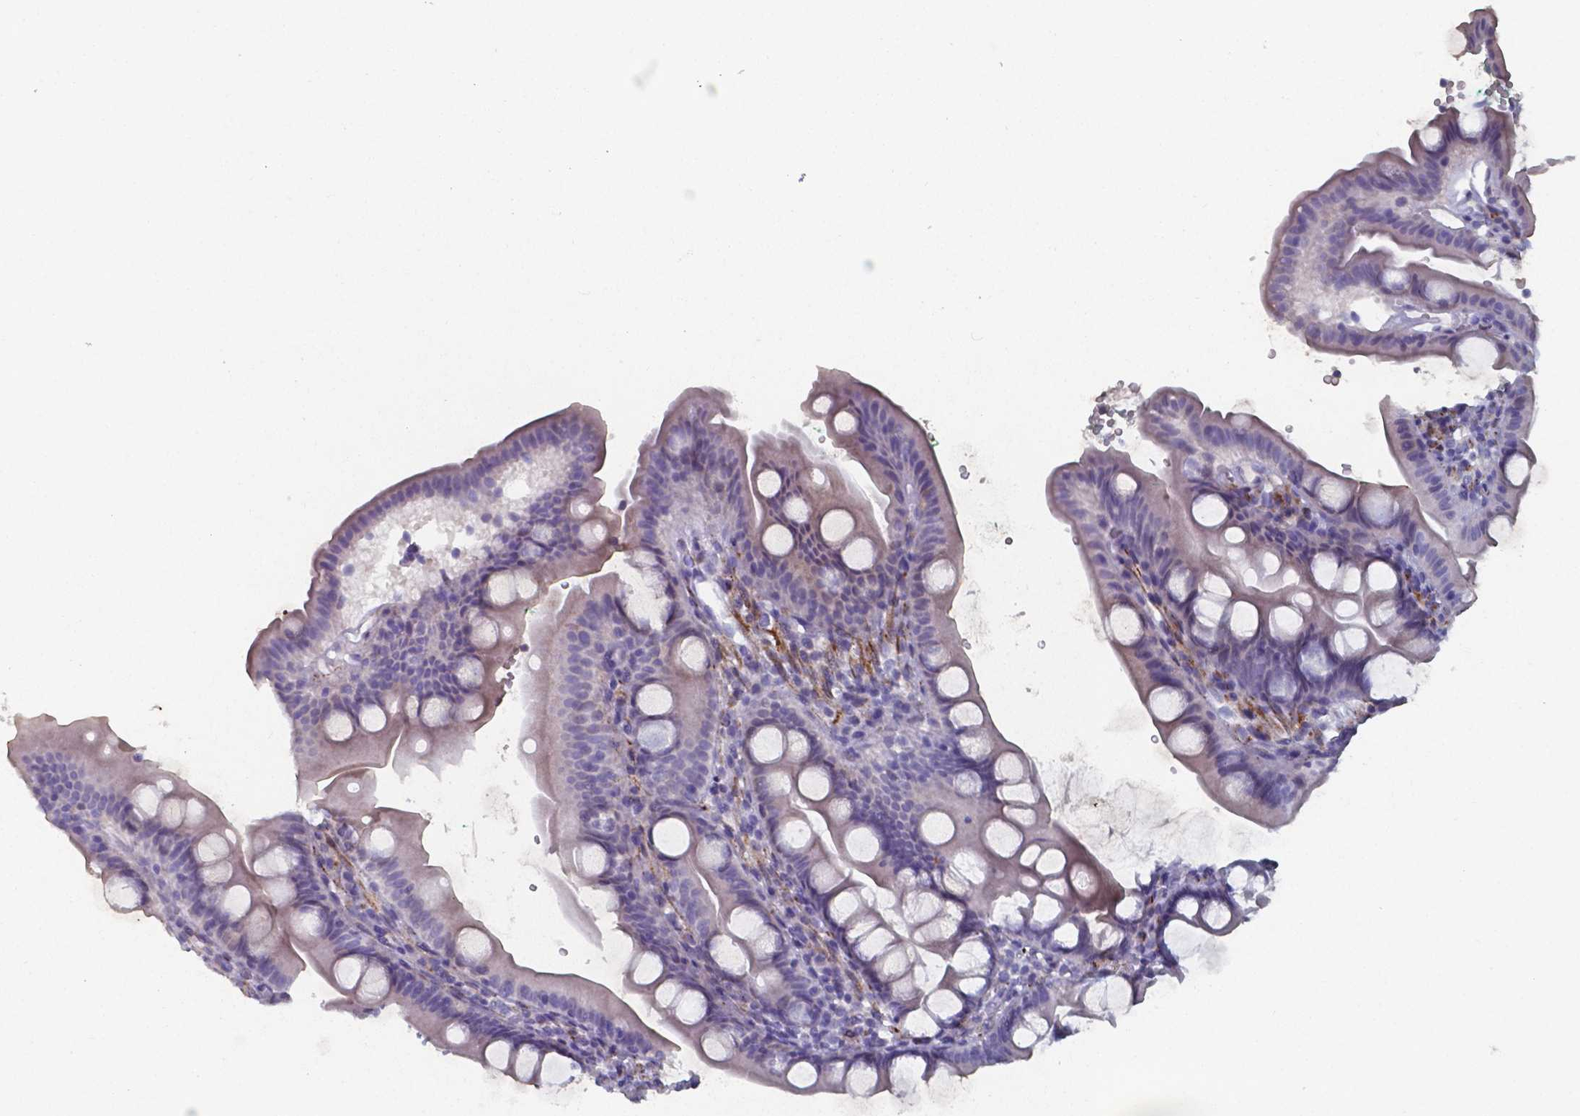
{"staining": {"intensity": "negative", "quantity": "none", "location": "none"}, "tissue": "duodenum", "cell_type": "Glandular cells", "image_type": "normal", "snomed": [{"axis": "morphology", "description": "Normal tissue, NOS"}, {"axis": "topography", "description": "Duodenum"}], "caption": "There is no significant positivity in glandular cells of duodenum.", "gene": "PLA2R1", "patient": {"sex": "female", "age": 67}}